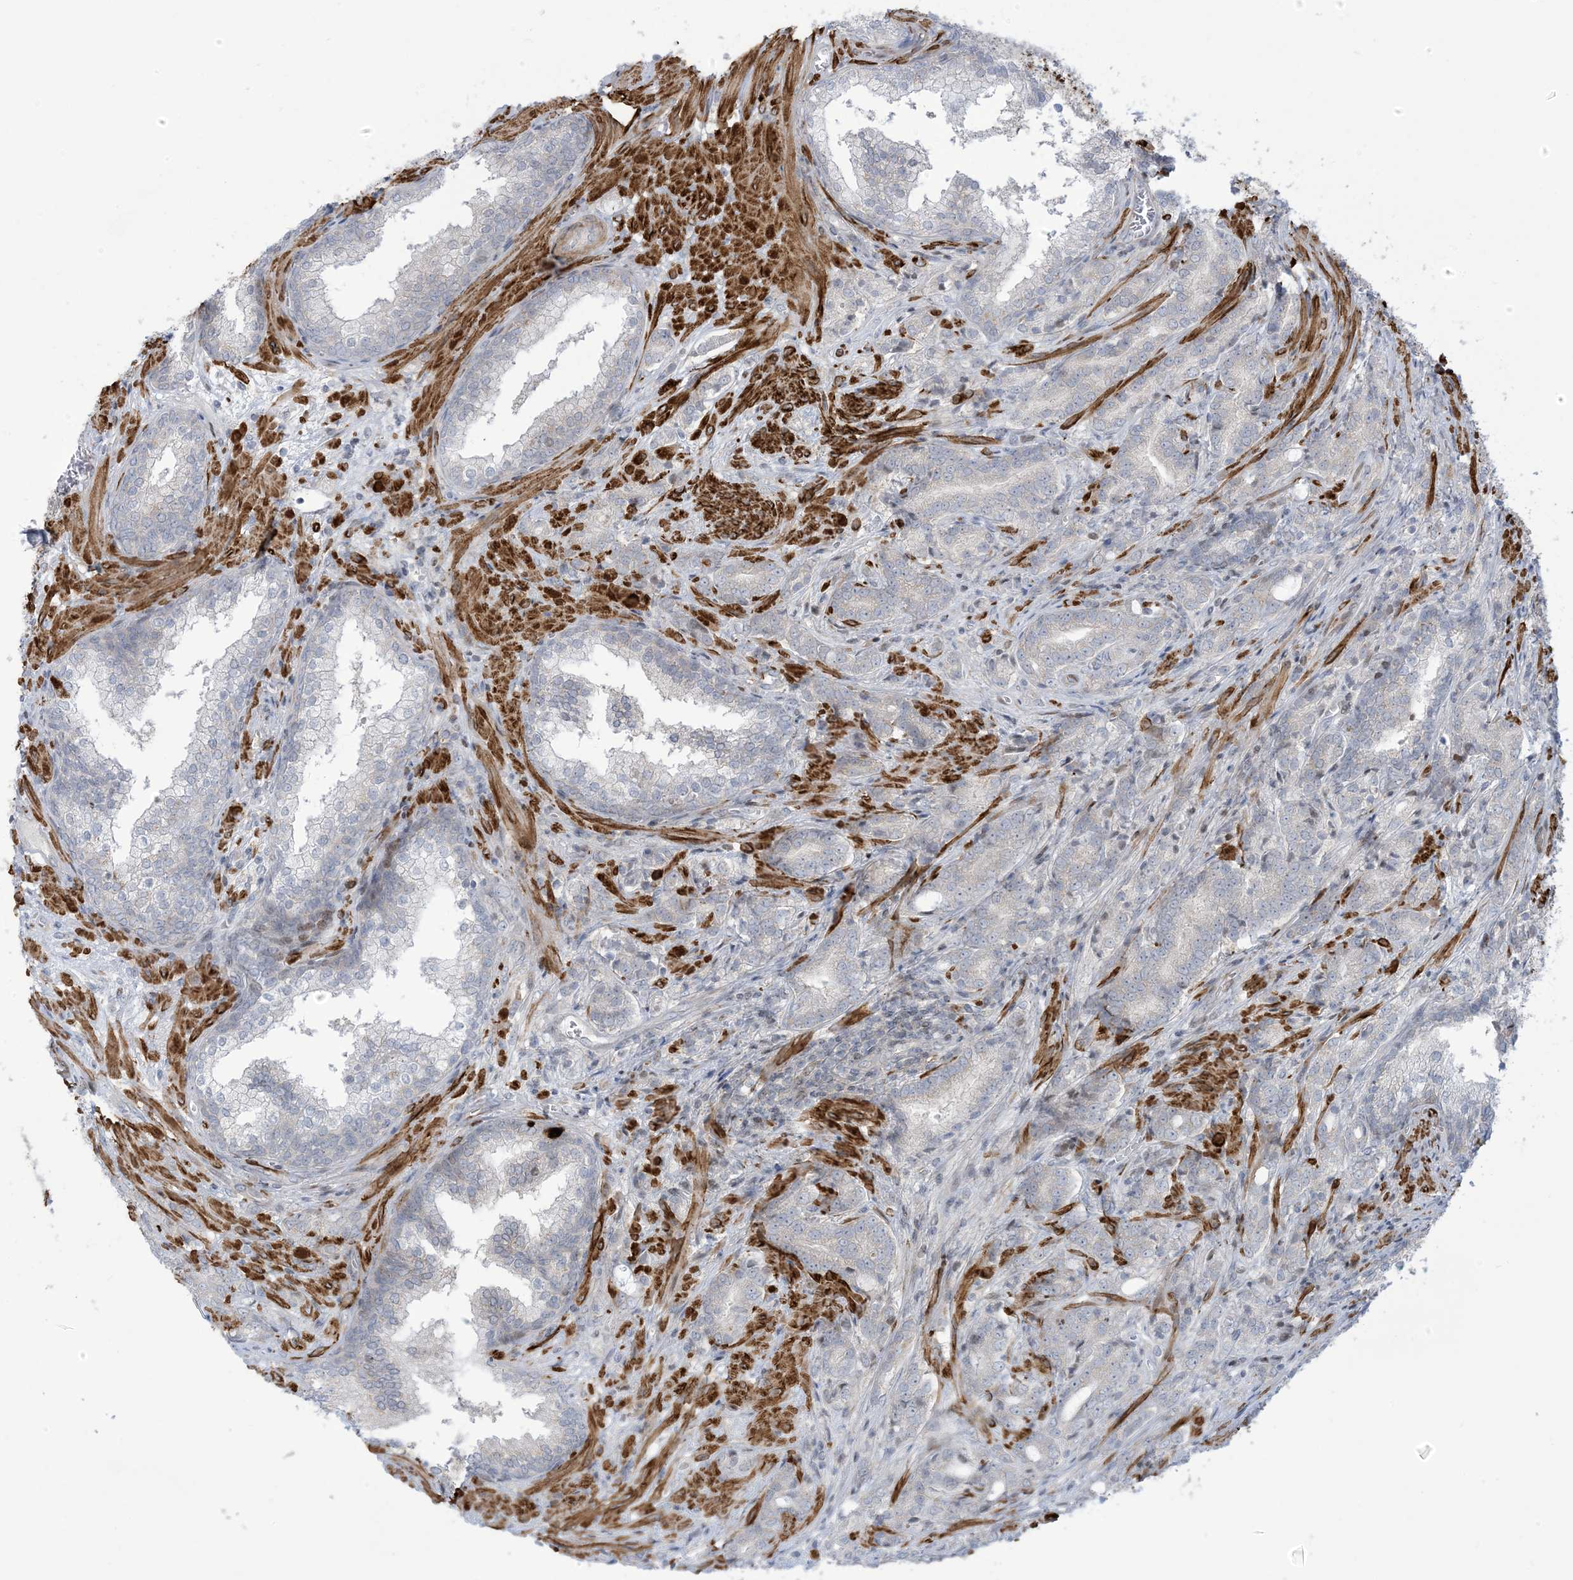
{"staining": {"intensity": "negative", "quantity": "none", "location": "none"}, "tissue": "prostate cancer", "cell_type": "Tumor cells", "image_type": "cancer", "snomed": [{"axis": "morphology", "description": "Adenocarcinoma, High grade"}, {"axis": "topography", "description": "Prostate"}], "caption": "IHC photomicrograph of human prostate cancer (adenocarcinoma (high-grade)) stained for a protein (brown), which exhibits no staining in tumor cells.", "gene": "AFTPH", "patient": {"sex": "male", "age": 57}}